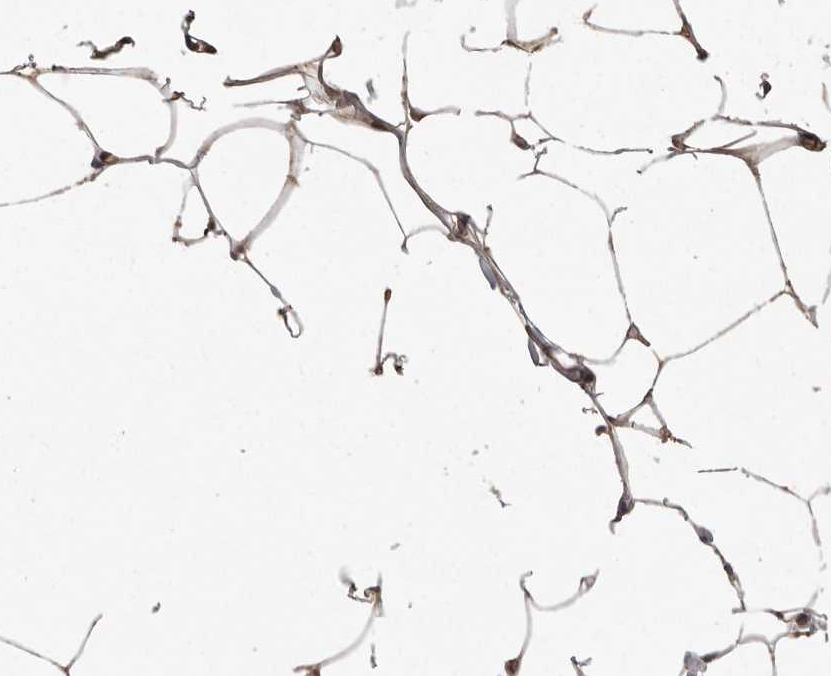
{"staining": {"intensity": "moderate", "quantity": "25%-75%", "location": "cytoplasmic/membranous"}, "tissue": "adipose tissue", "cell_type": "Adipocytes", "image_type": "normal", "snomed": [{"axis": "morphology", "description": "Normal tissue, NOS"}, {"axis": "morphology", "description": "Fibrosis, NOS"}, {"axis": "topography", "description": "Breast"}, {"axis": "topography", "description": "Adipose tissue"}], "caption": "Adipose tissue stained with DAB (3,3'-diaminobenzidine) immunohistochemistry displays medium levels of moderate cytoplasmic/membranous positivity in about 25%-75% of adipocytes. (DAB = brown stain, brightfield microscopy at high magnification).", "gene": "DNAJC8", "patient": {"sex": "female", "age": 39}}